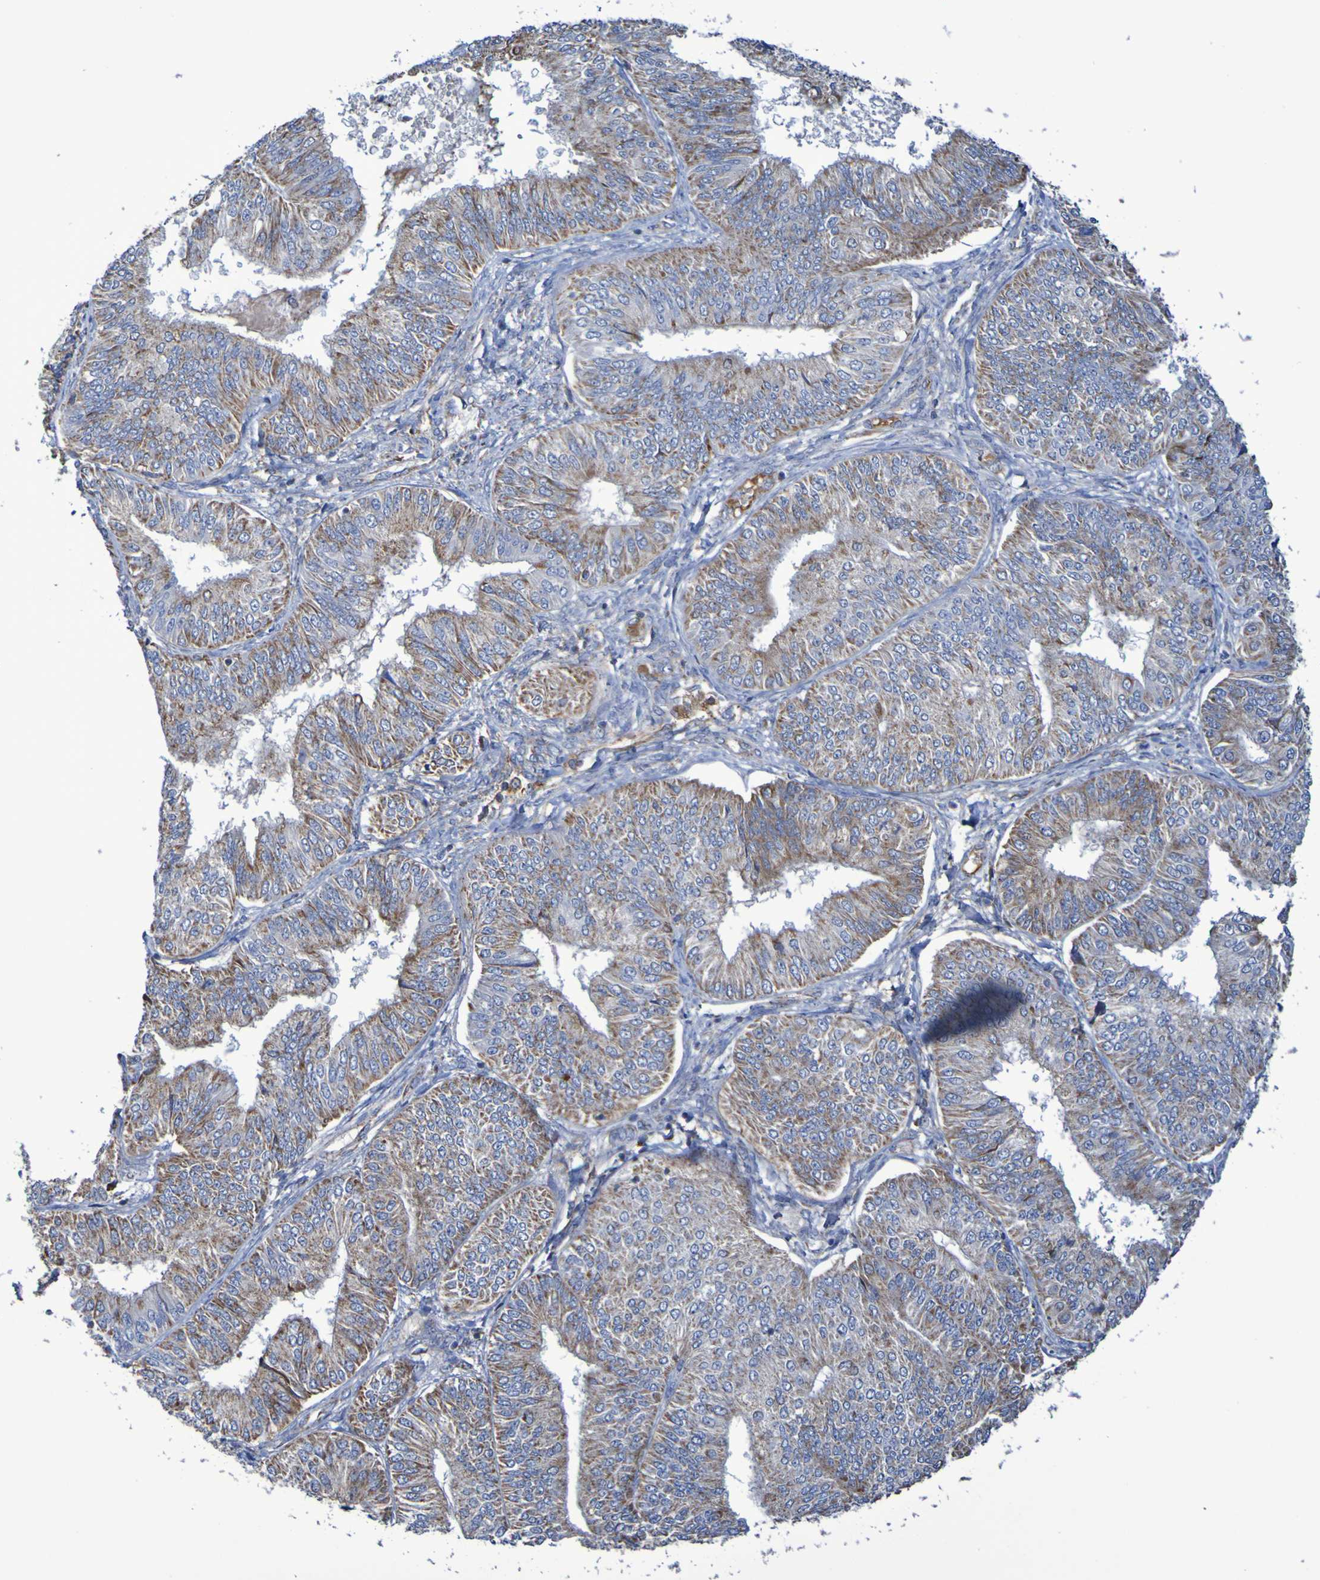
{"staining": {"intensity": "moderate", "quantity": ">75%", "location": "cytoplasmic/membranous"}, "tissue": "endometrial cancer", "cell_type": "Tumor cells", "image_type": "cancer", "snomed": [{"axis": "morphology", "description": "Adenocarcinoma, NOS"}, {"axis": "topography", "description": "Endometrium"}], "caption": "IHC (DAB) staining of human endometrial adenocarcinoma displays moderate cytoplasmic/membranous protein staining in approximately >75% of tumor cells.", "gene": "CNTN2", "patient": {"sex": "female", "age": 58}}